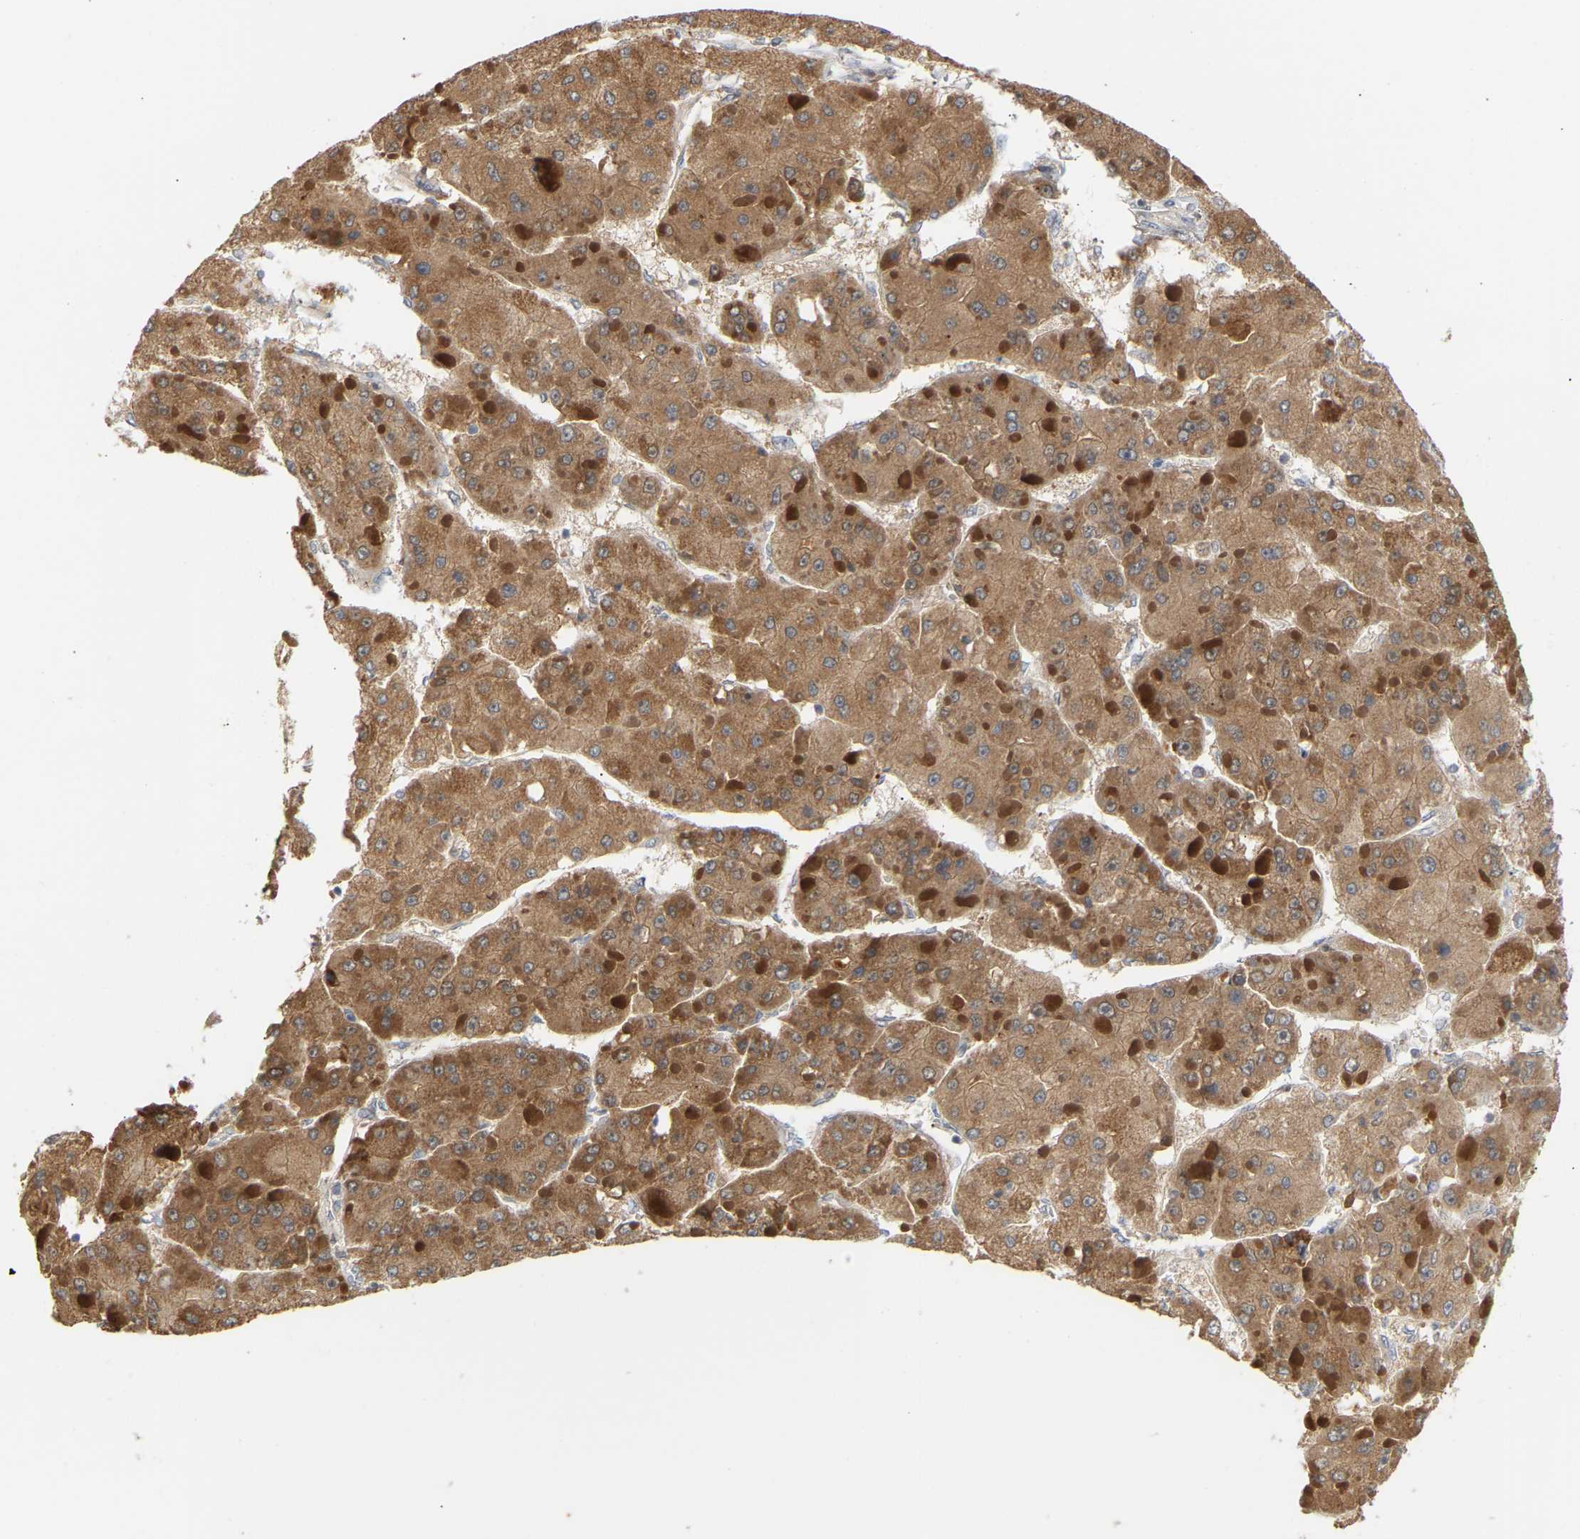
{"staining": {"intensity": "moderate", "quantity": ">75%", "location": "cytoplasmic/membranous"}, "tissue": "liver cancer", "cell_type": "Tumor cells", "image_type": "cancer", "snomed": [{"axis": "morphology", "description": "Carcinoma, Hepatocellular, NOS"}, {"axis": "topography", "description": "Liver"}], "caption": "A medium amount of moderate cytoplasmic/membranous staining is seen in about >75% of tumor cells in liver hepatocellular carcinoma tissue.", "gene": "TPMT", "patient": {"sex": "female", "age": 73}}